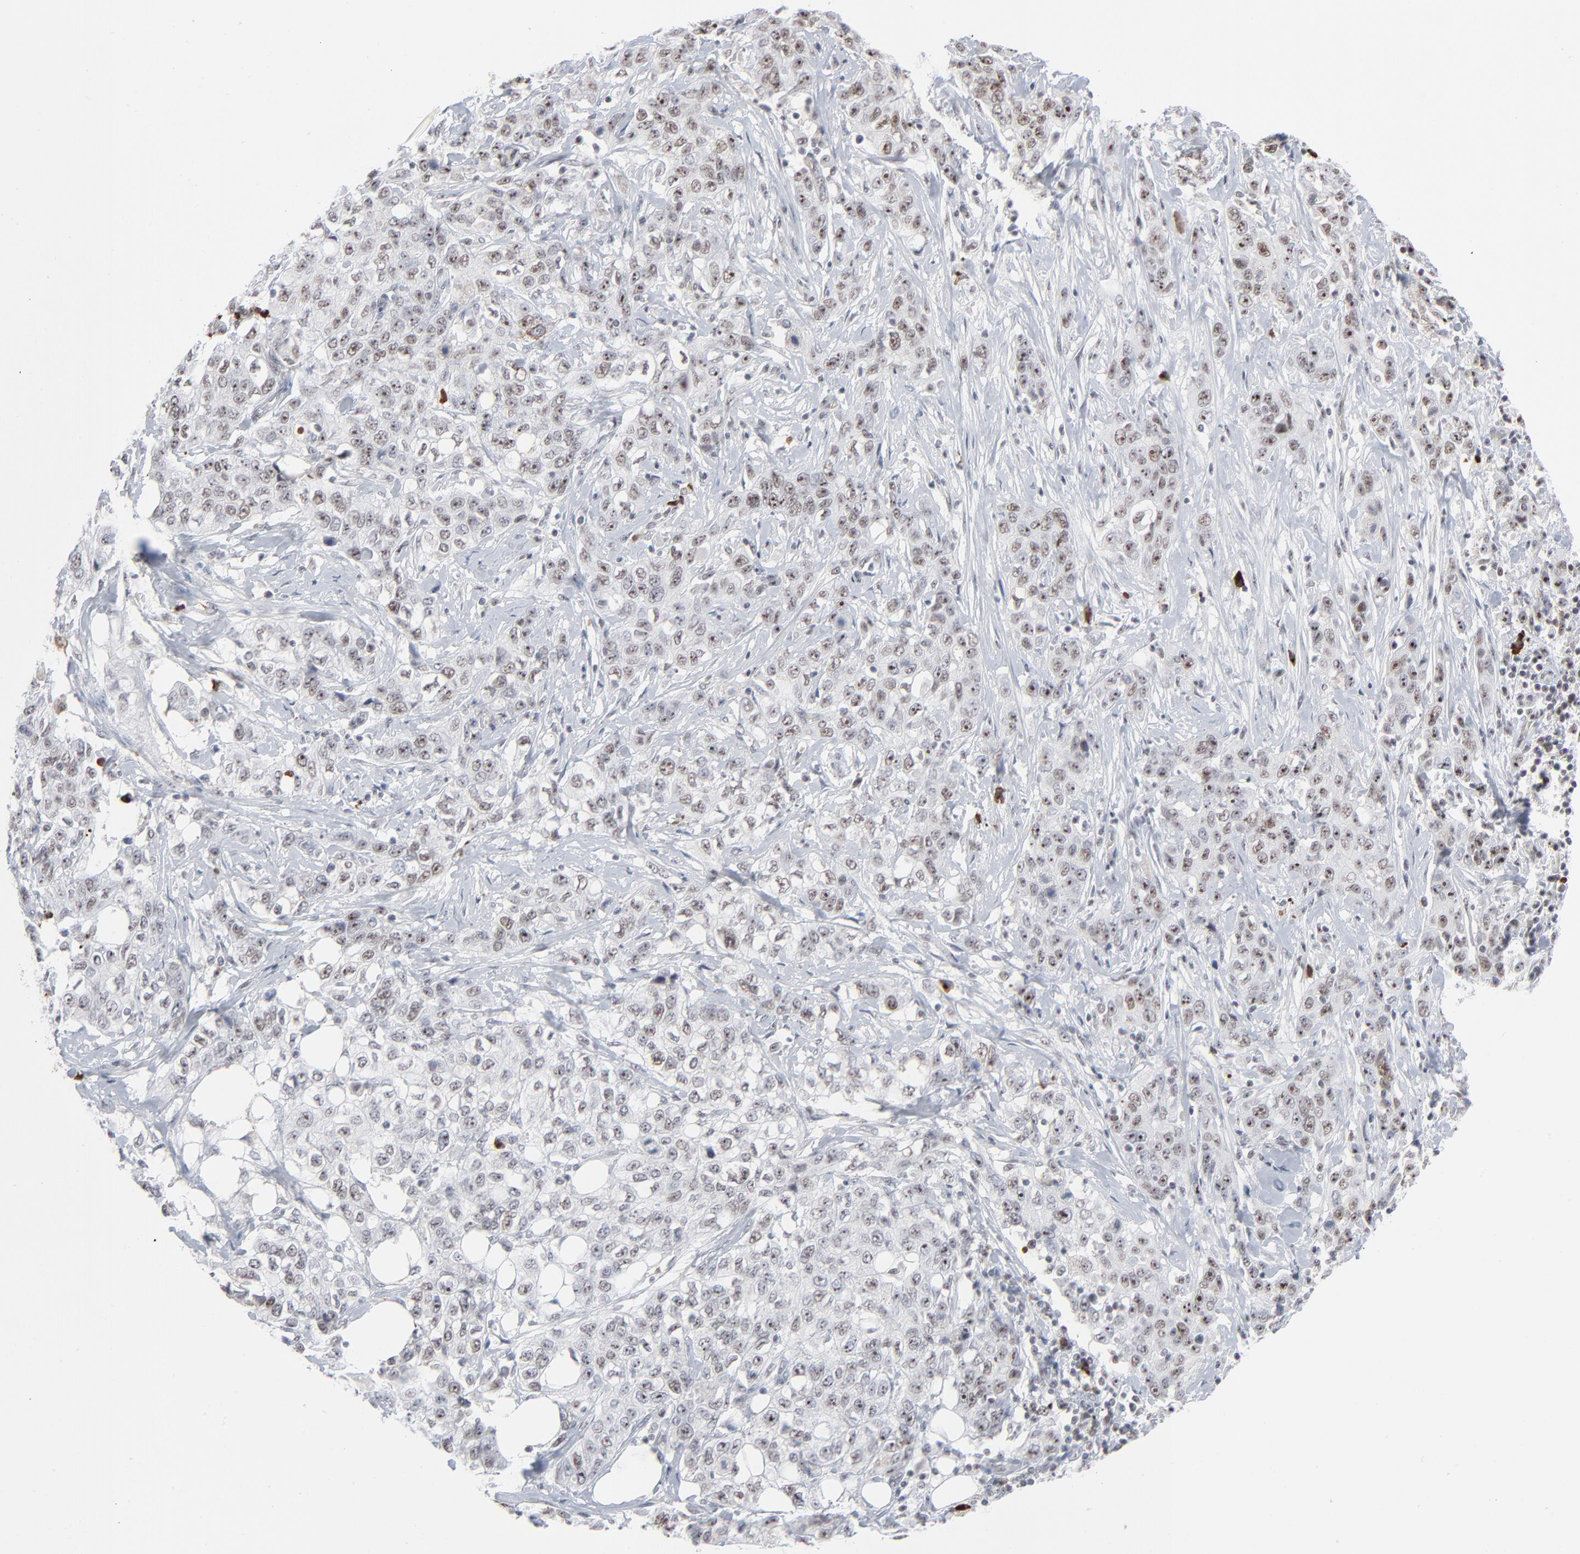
{"staining": {"intensity": "weak", "quantity": ">75%", "location": "nuclear"}, "tissue": "stomach cancer", "cell_type": "Tumor cells", "image_type": "cancer", "snomed": [{"axis": "morphology", "description": "Adenocarcinoma, NOS"}, {"axis": "topography", "description": "Stomach"}], "caption": "Stomach cancer tissue exhibits weak nuclear staining in approximately >75% of tumor cells", "gene": "MPHOSPH6", "patient": {"sex": "male", "age": 48}}